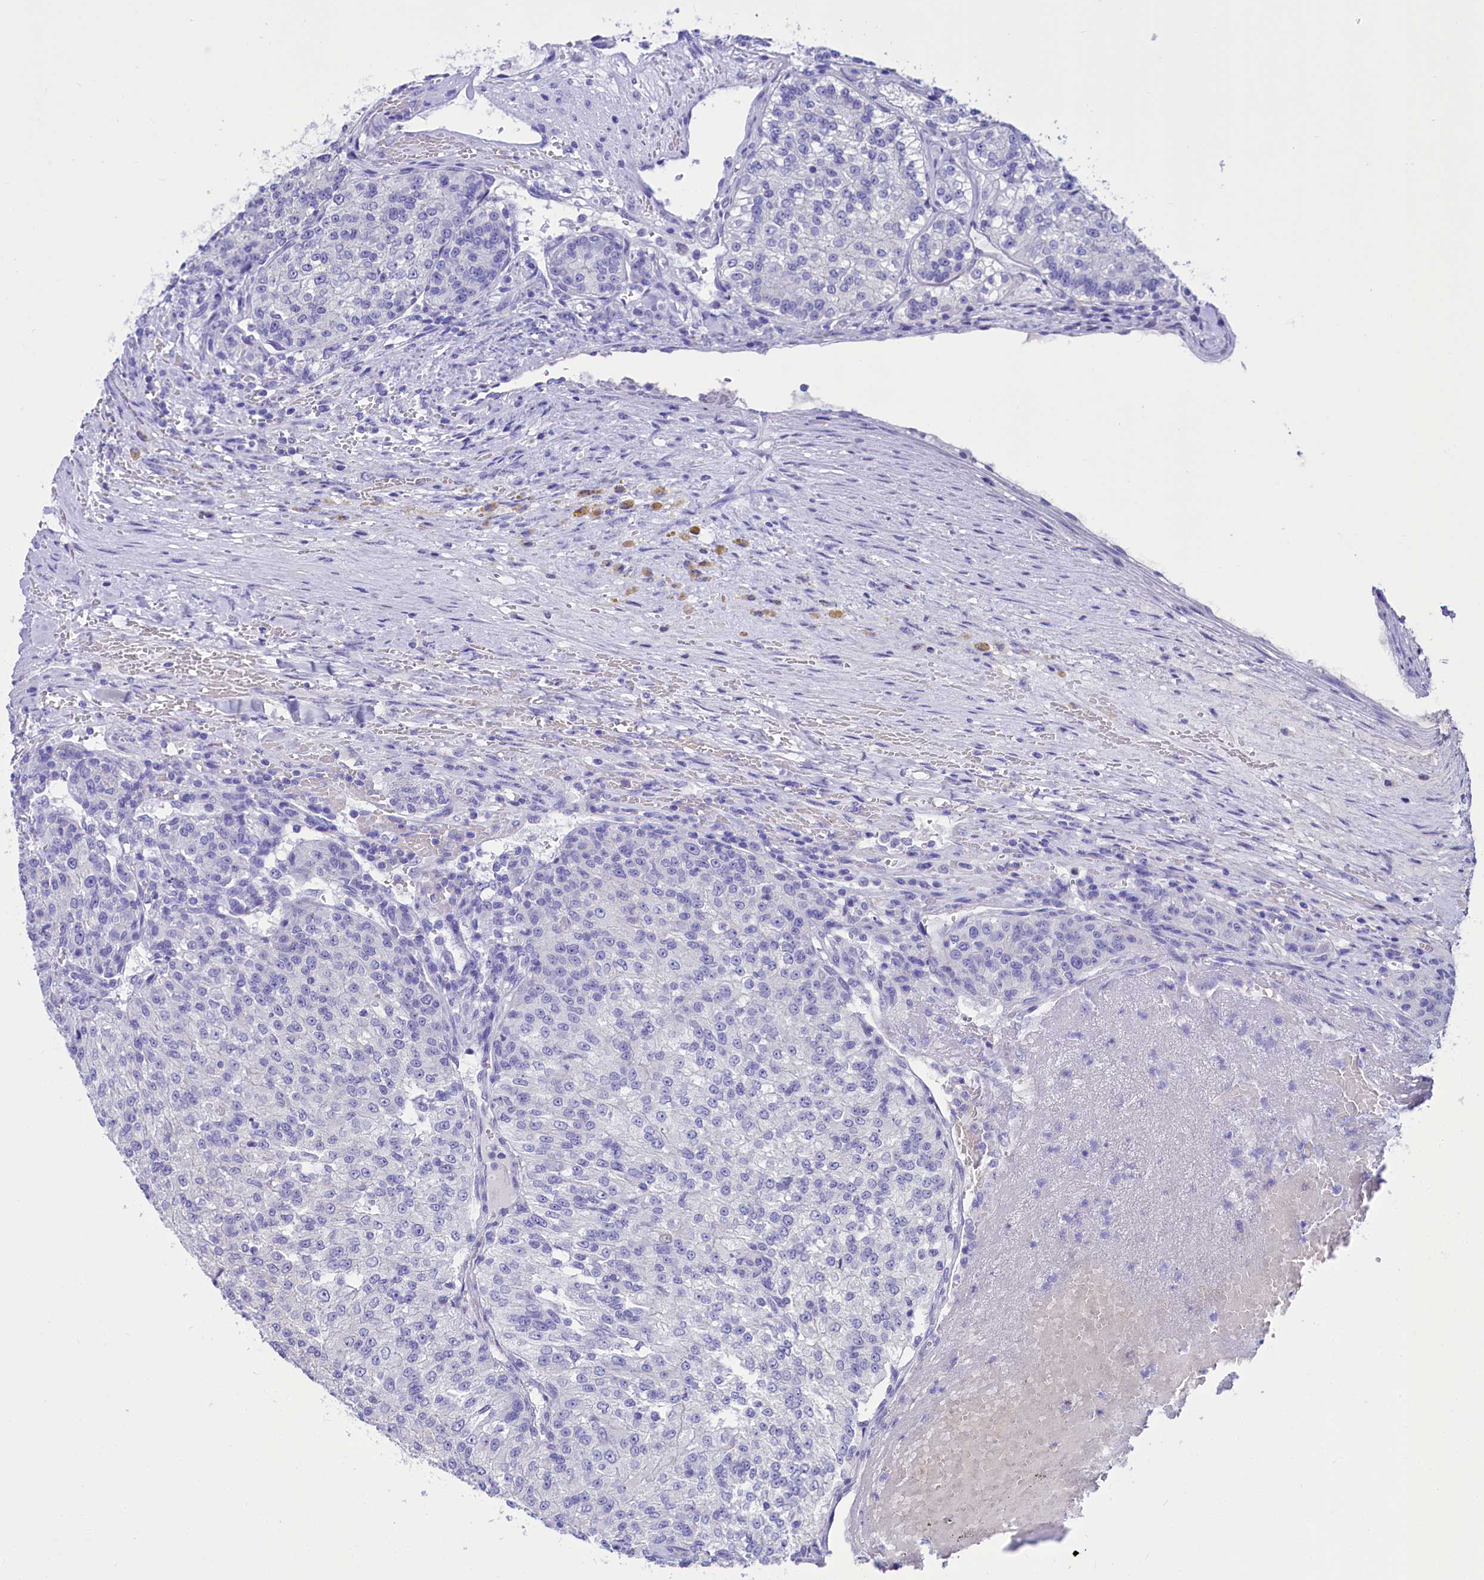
{"staining": {"intensity": "negative", "quantity": "none", "location": "none"}, "tissue": "renal cancer", "cell_type": "Tumor cells", "image_type": "cancer", "snomed": [{"axis": "morphology", "description": "Adenocarcinoma, NOS"}, {"axis": "topography", "description": "Kidney"}], "caption": "An image of human renal cancer (adenocarcinoma) is negative for staining in tumor cells.", "gene": "TTC36", "patient": {"sex": "female", "age": 63}}